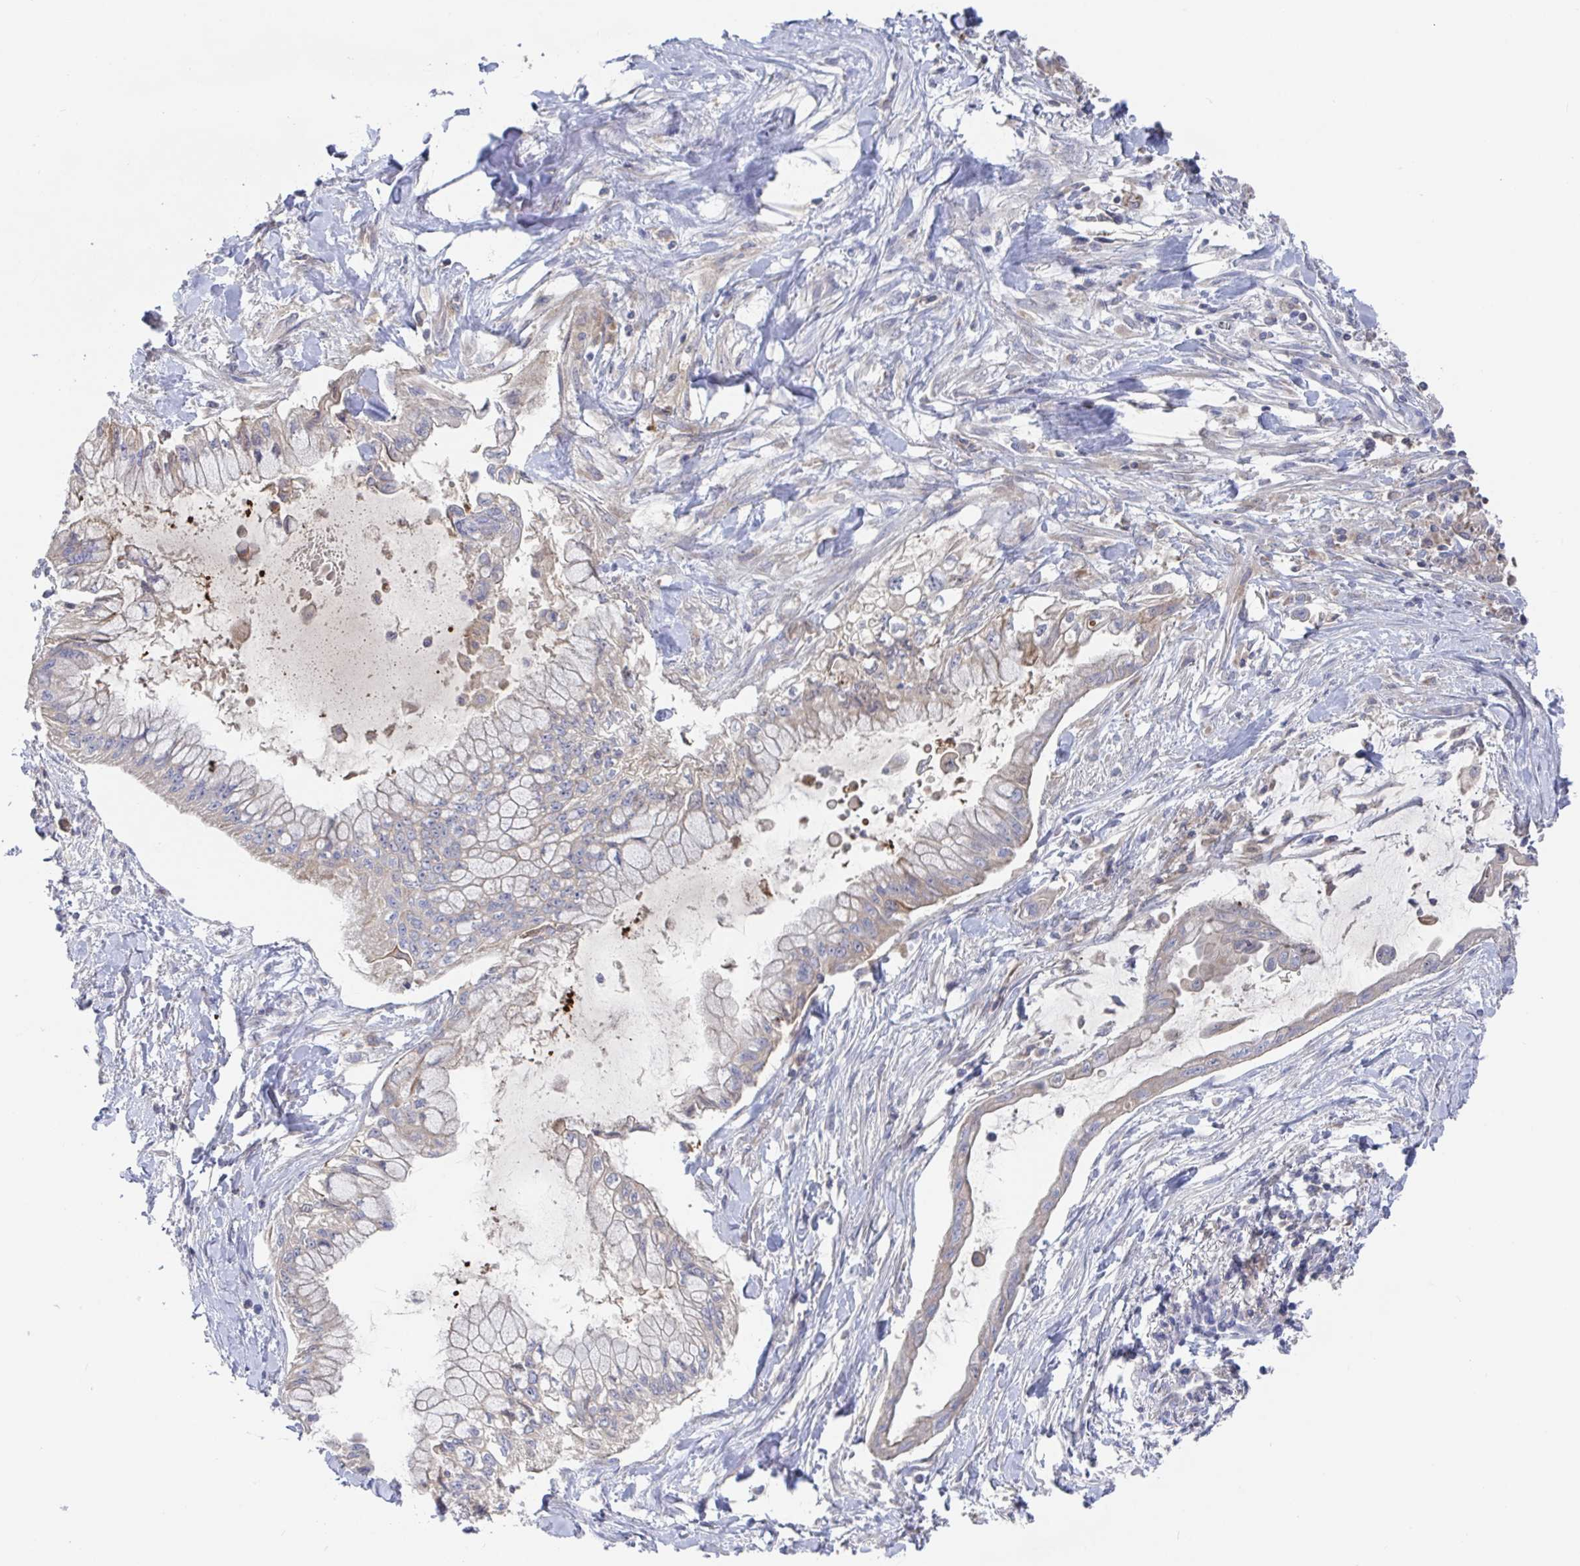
{"staining": {"intensity": "negative", "quantity": "none", "location": "none"}, "tissue": "pancreatic cancer", "cell_type": "Tumor cells", "image_type": "cancer", "snomed": [{"axis": "morphology", "description": "Adenocarcinoma, NOS"}, {"axis": "topography", "description": "Pancreas"}], "caption": "IHC image of neoplastic tissue: pancreatic cancer stained with DAB (3,3'-diaminobenzidine) reveals no significant protein positivity in tumor cells.", "gene": "GPR148", "patient": {"sex": "male", "age": 48}}